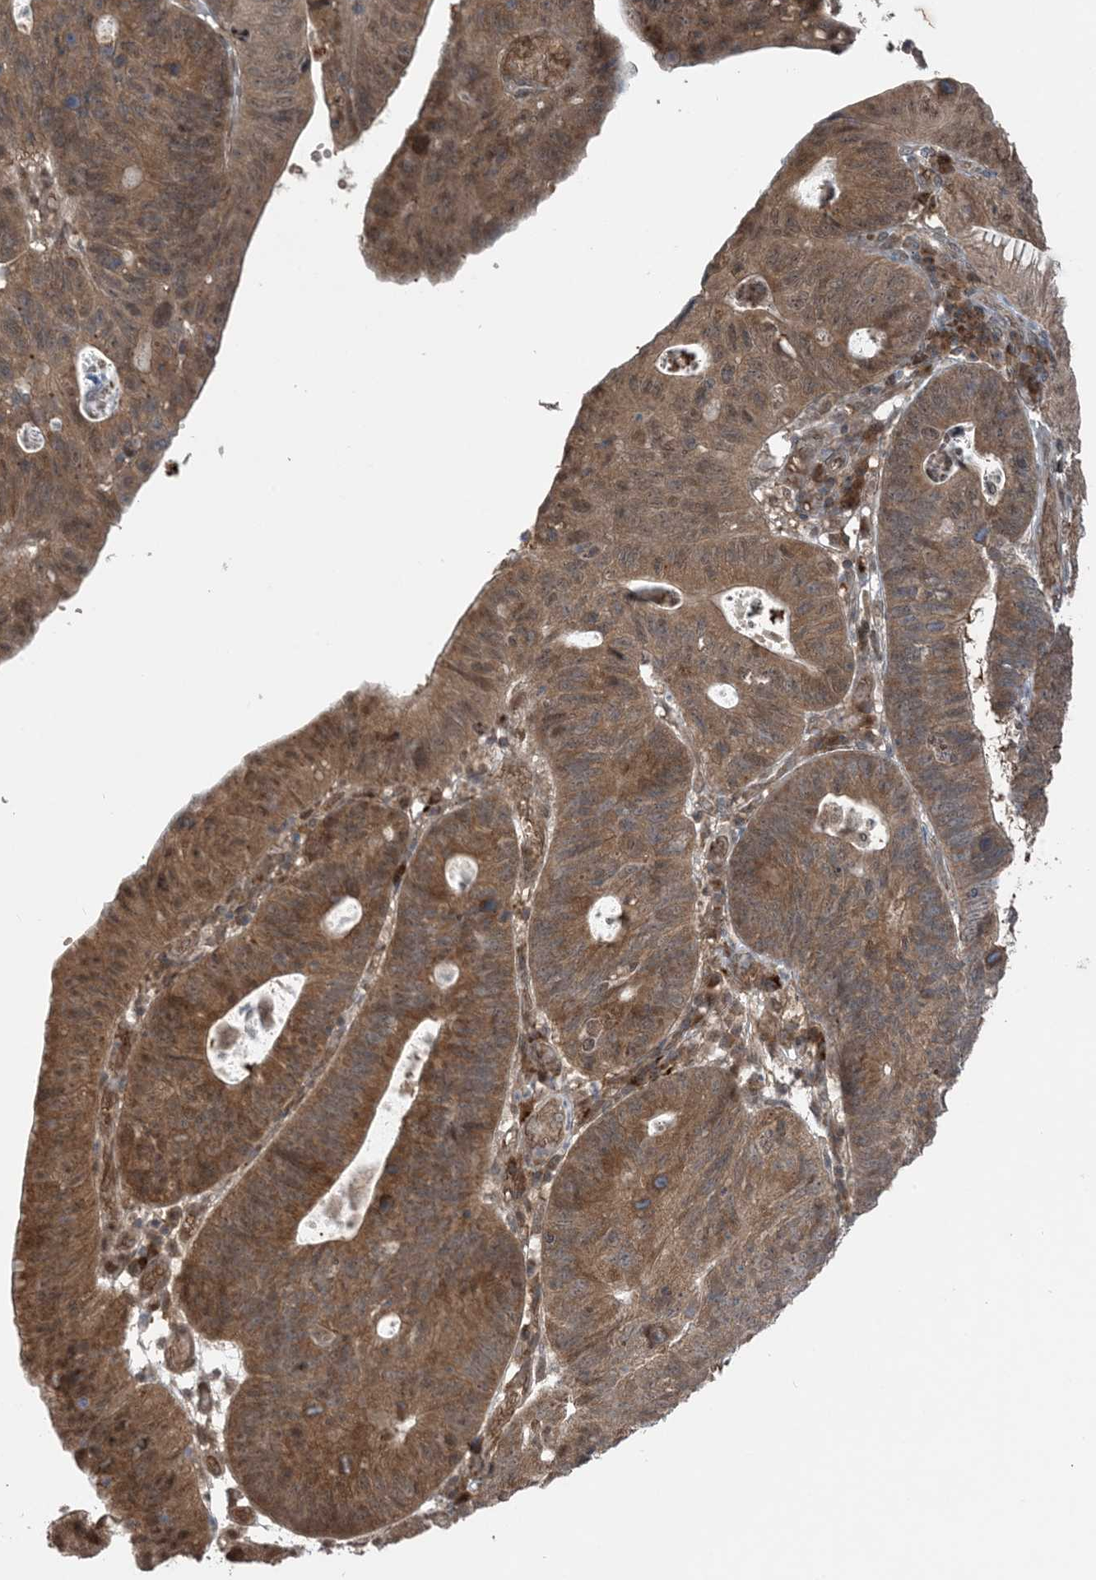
{"staining": {"intensity": "moderate", "quantity": ">75%", "location": "cytoplasmic/membranous,nuclear"}, "tissue": "stomach cancer", "cell_type": "Tumor cells", "image_type": "cancer", "snomed": [{"axis": "morphology", "description": "Adenocarcinoma, NOS"}, {"axis": "topography", "description": "Stomach"}], "caption": "Immunohistochemical staining of stomach cancer reveals moderate cytoplasmic/membranous and nuclear protein positivity in approximately >75% of tumor cells.", "gene": "PUSL1", "patient": {"sex": "male", "age": 59}}